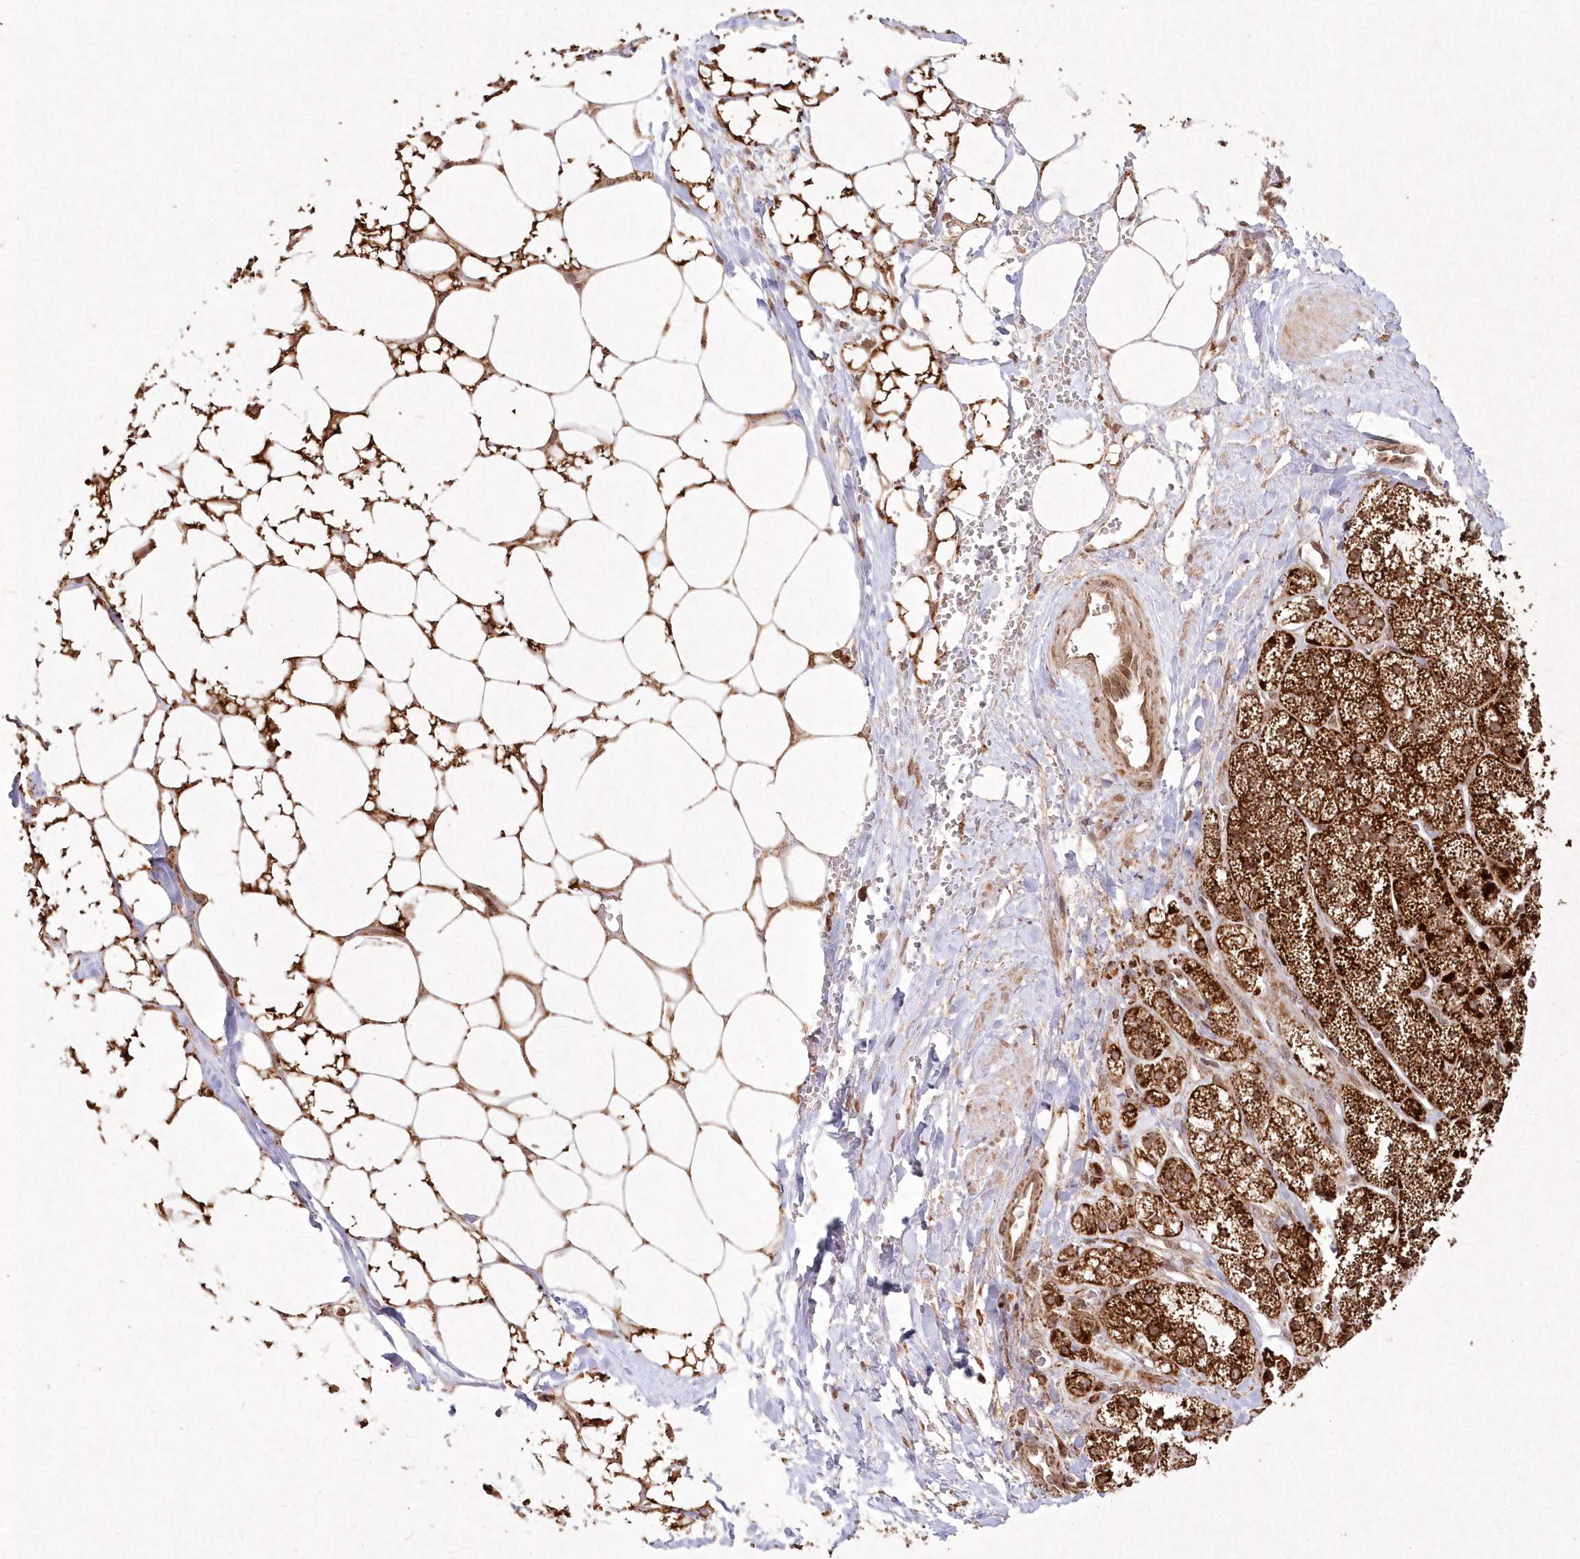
{"staining": {"intensity": "strong", "quantity": ">75%", "location": "cytoplasmic/membranous"}, "tissue": "adrenal gland", "cell_type": "Glandular cells", "image_type": "normal", "snomed": [{"axis": "morphology", "description": "Normal tissue, NOS"}, {"axis": "topography", "description": "Adrenal gland"}], "caption": "IHC of normal adrenal gland demonstrates high levels of strong cytoplasmic/membranous expression in approximately >75% of glandular cells.", "gene": "LRPPRC", "patient": {"sex": "male", "age": 56}}